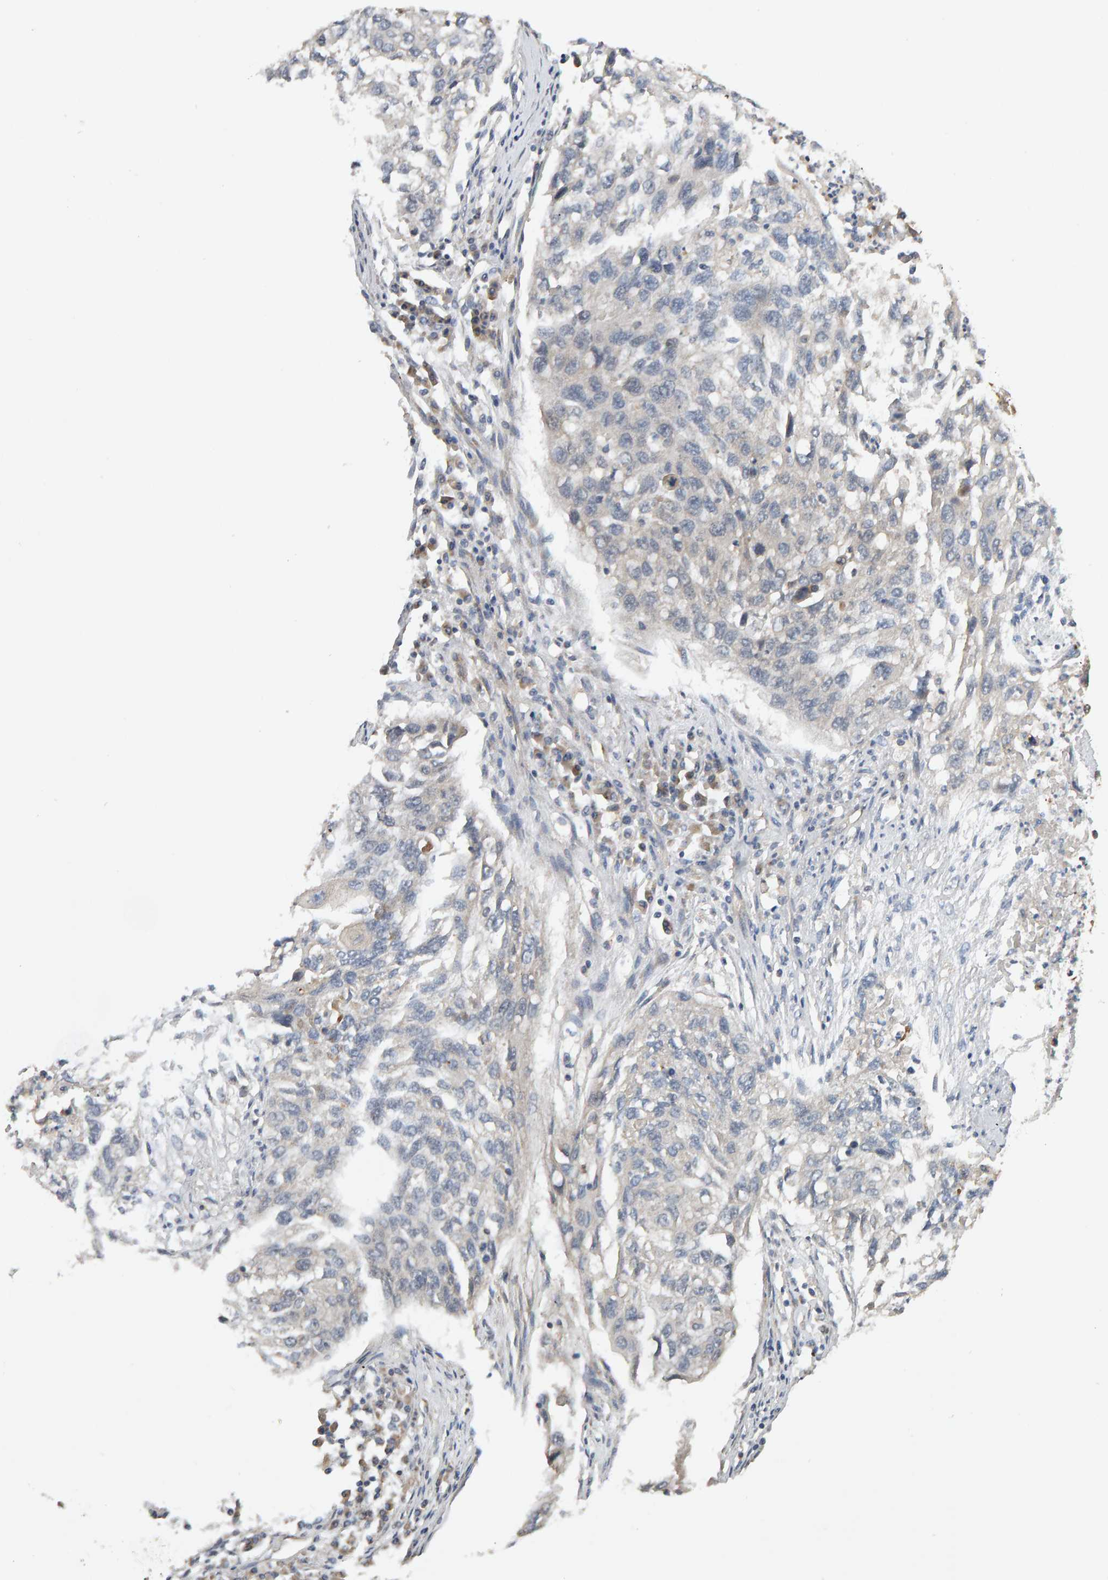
{"staining": {"intensity": "negative", "quantity": "none", "location": "none"}, "tissue": "lung cancer", "cell_type": "Tumor cells", "image_type": "cancer", "snomed": [{"axis": "morphology", "description": "Squamous cell carcinoma, NOS"}, {"axis": "topography", "description": "Lung"}], "caption": "Immunohistochemistry (IHC) histopathology image of squamous cell carcinoma (lung) stained for a protein (brown), which shows no staining in tumor cells.", "gene": "DNAJC7", "patient": {"sex": "female", "age": 63}}